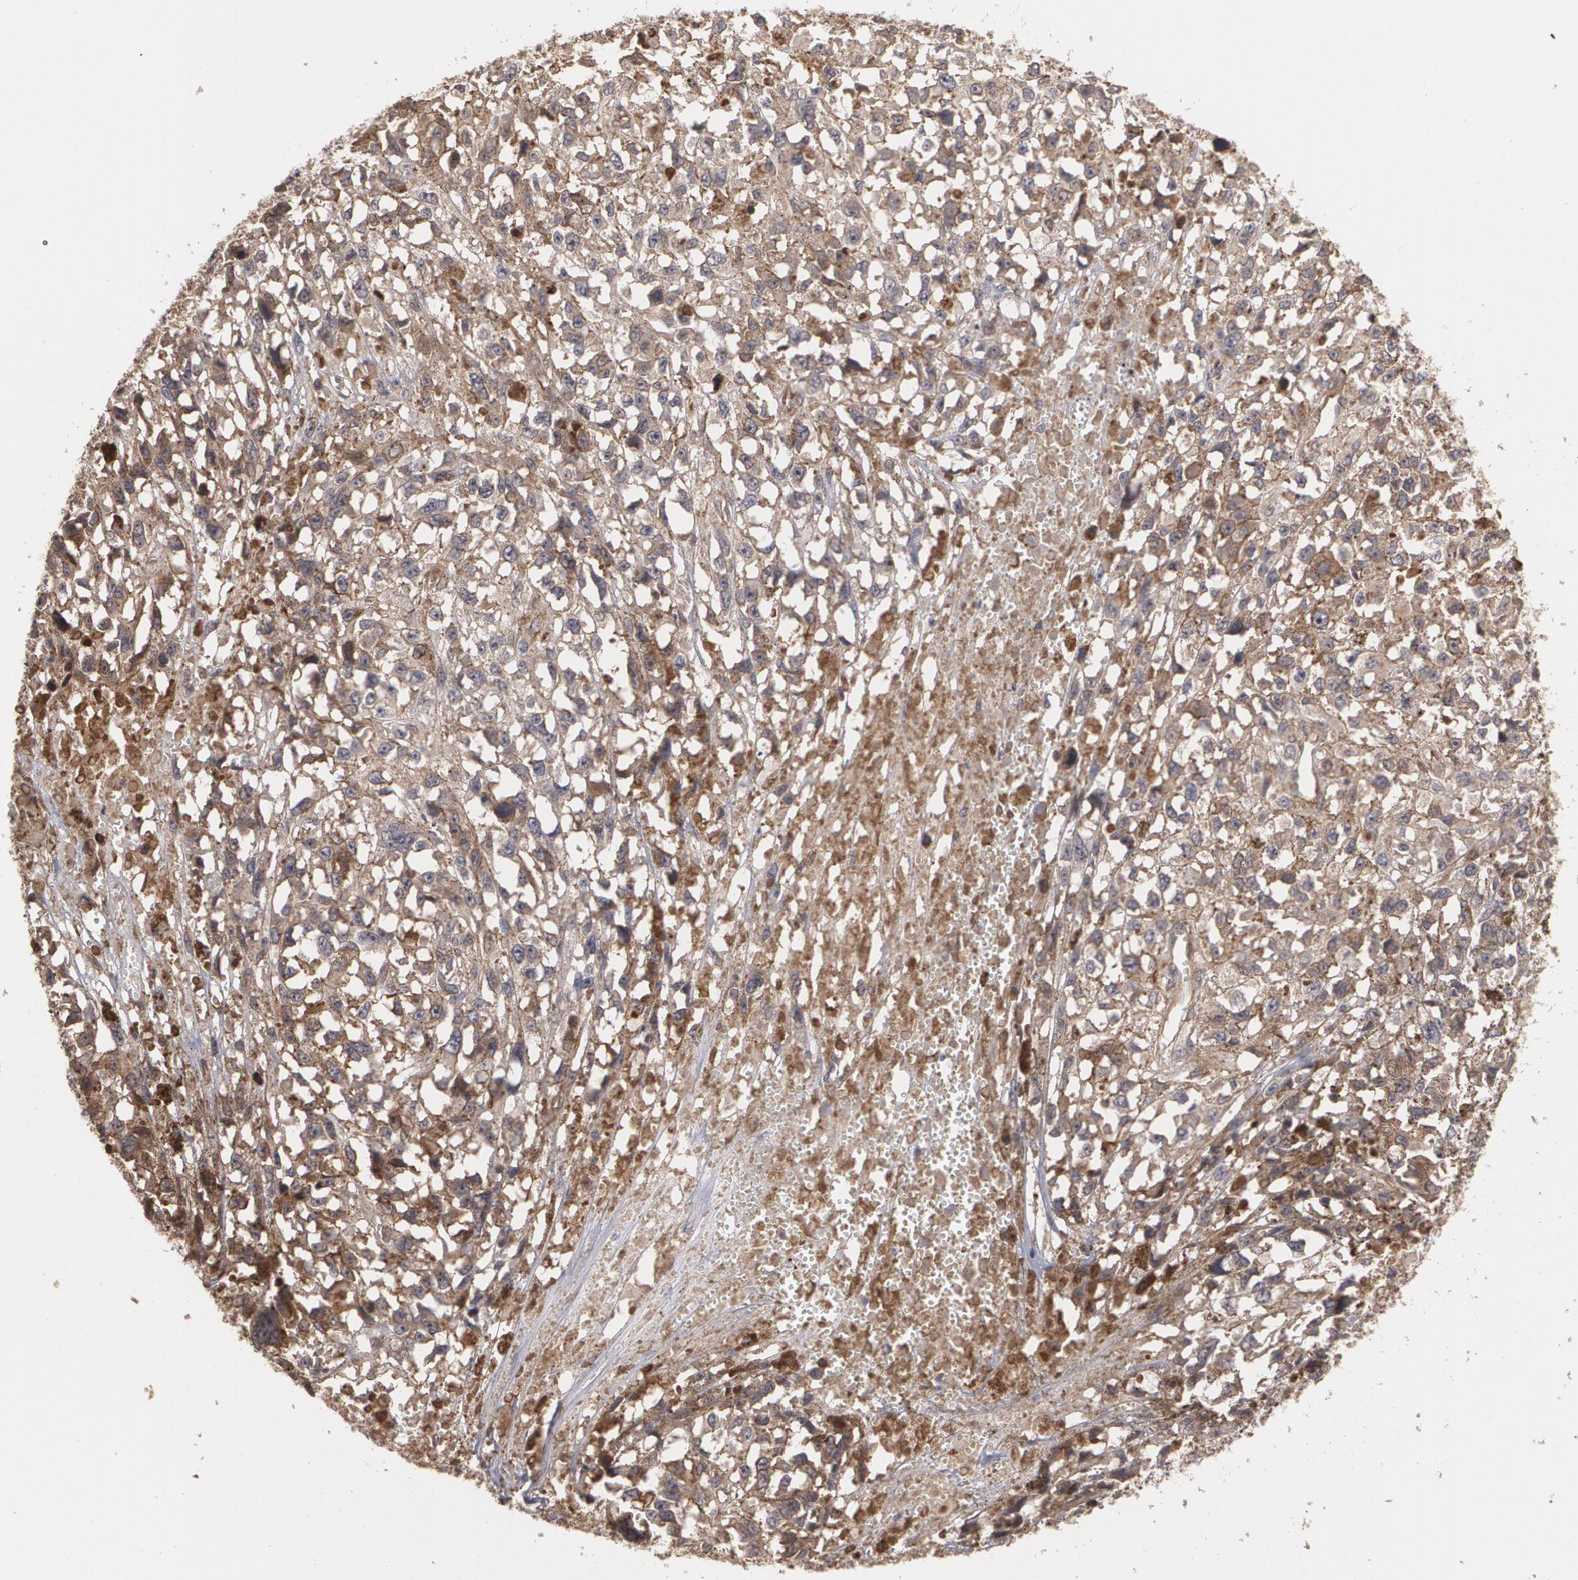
{"staining": {"intensity": "moderate", "quantity": ">75%", "location": "cytoplasmic/membranous"}, "tissue": "melanoma", "cell_type": "Tumor cells", "image_type": "cancer", "snomed": [{"axis": "morphology", "description": "Malignant melanoma, Metastatic site"}, {"axis": "topography", "description": "Lymph node"}], "caption": "Malignant melanoma (metastatic site) stained with a protein marker reveals moderate staining in tumor cells.", "gene": "TJP1", "patient": {"sex": "male", "age": 59}}